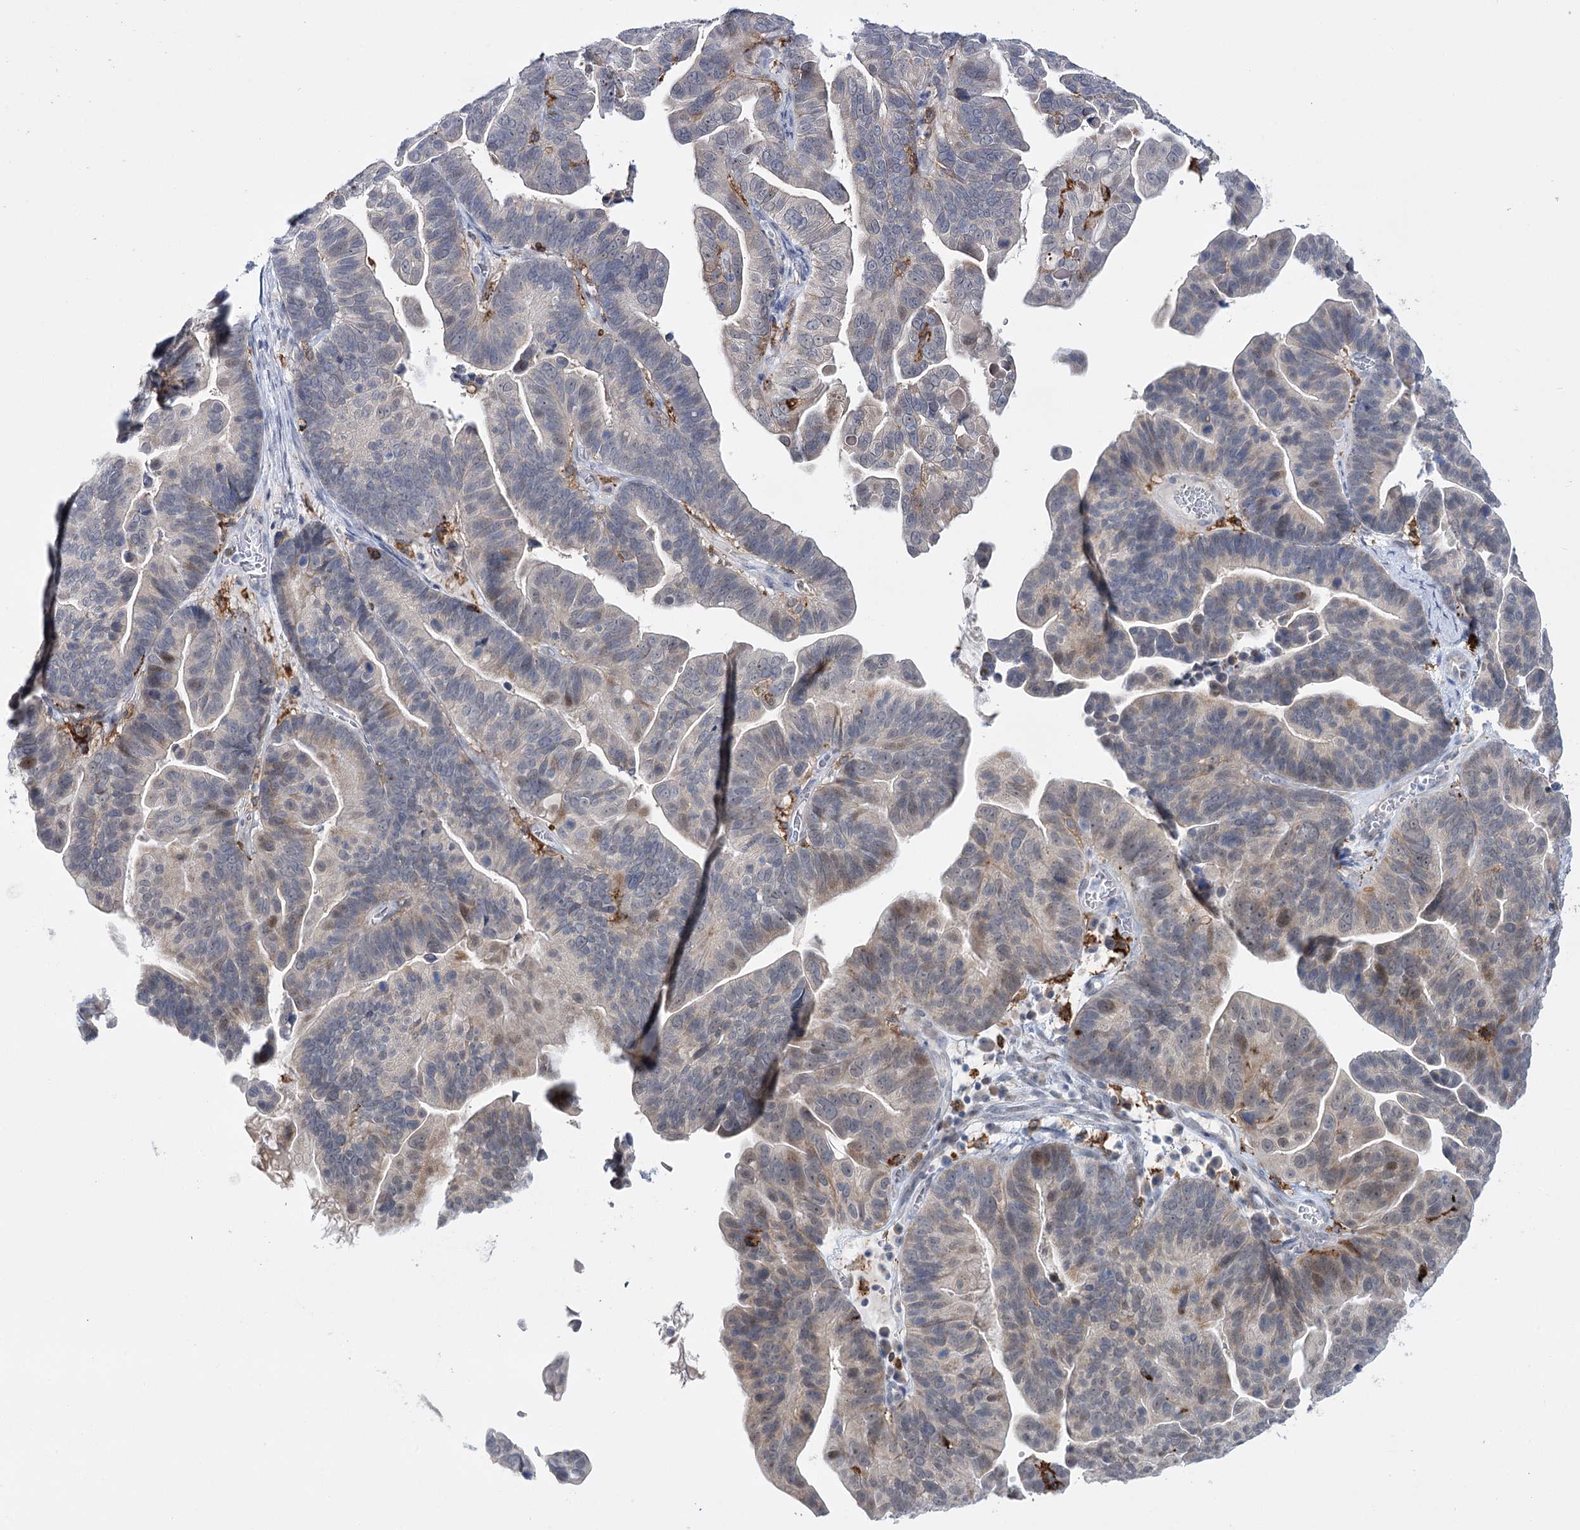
{"staining": {"intensity": "weak", "quantity": "<25%", "location": "cytoplasmic/membranous,nuclear"}, "tissue": "ovarian cancer", "cell_type": "Tumor cells", "image_type": "cancer", "snomed": [{"axis": "morphology", "description": "Cystadenocarcinoma, serous, NOS"}, {"axis": "topography", "description": "Ovary"}], "caption": "The micrograph shows no staining of tumor cells in ovarian cancer (serous cystadenocarcinoma). (DAB IHC visualized using brightfield microscopy, high magnification).", "gene": "PIWIL4", "patient": {"sex": "female", "age": 56}}